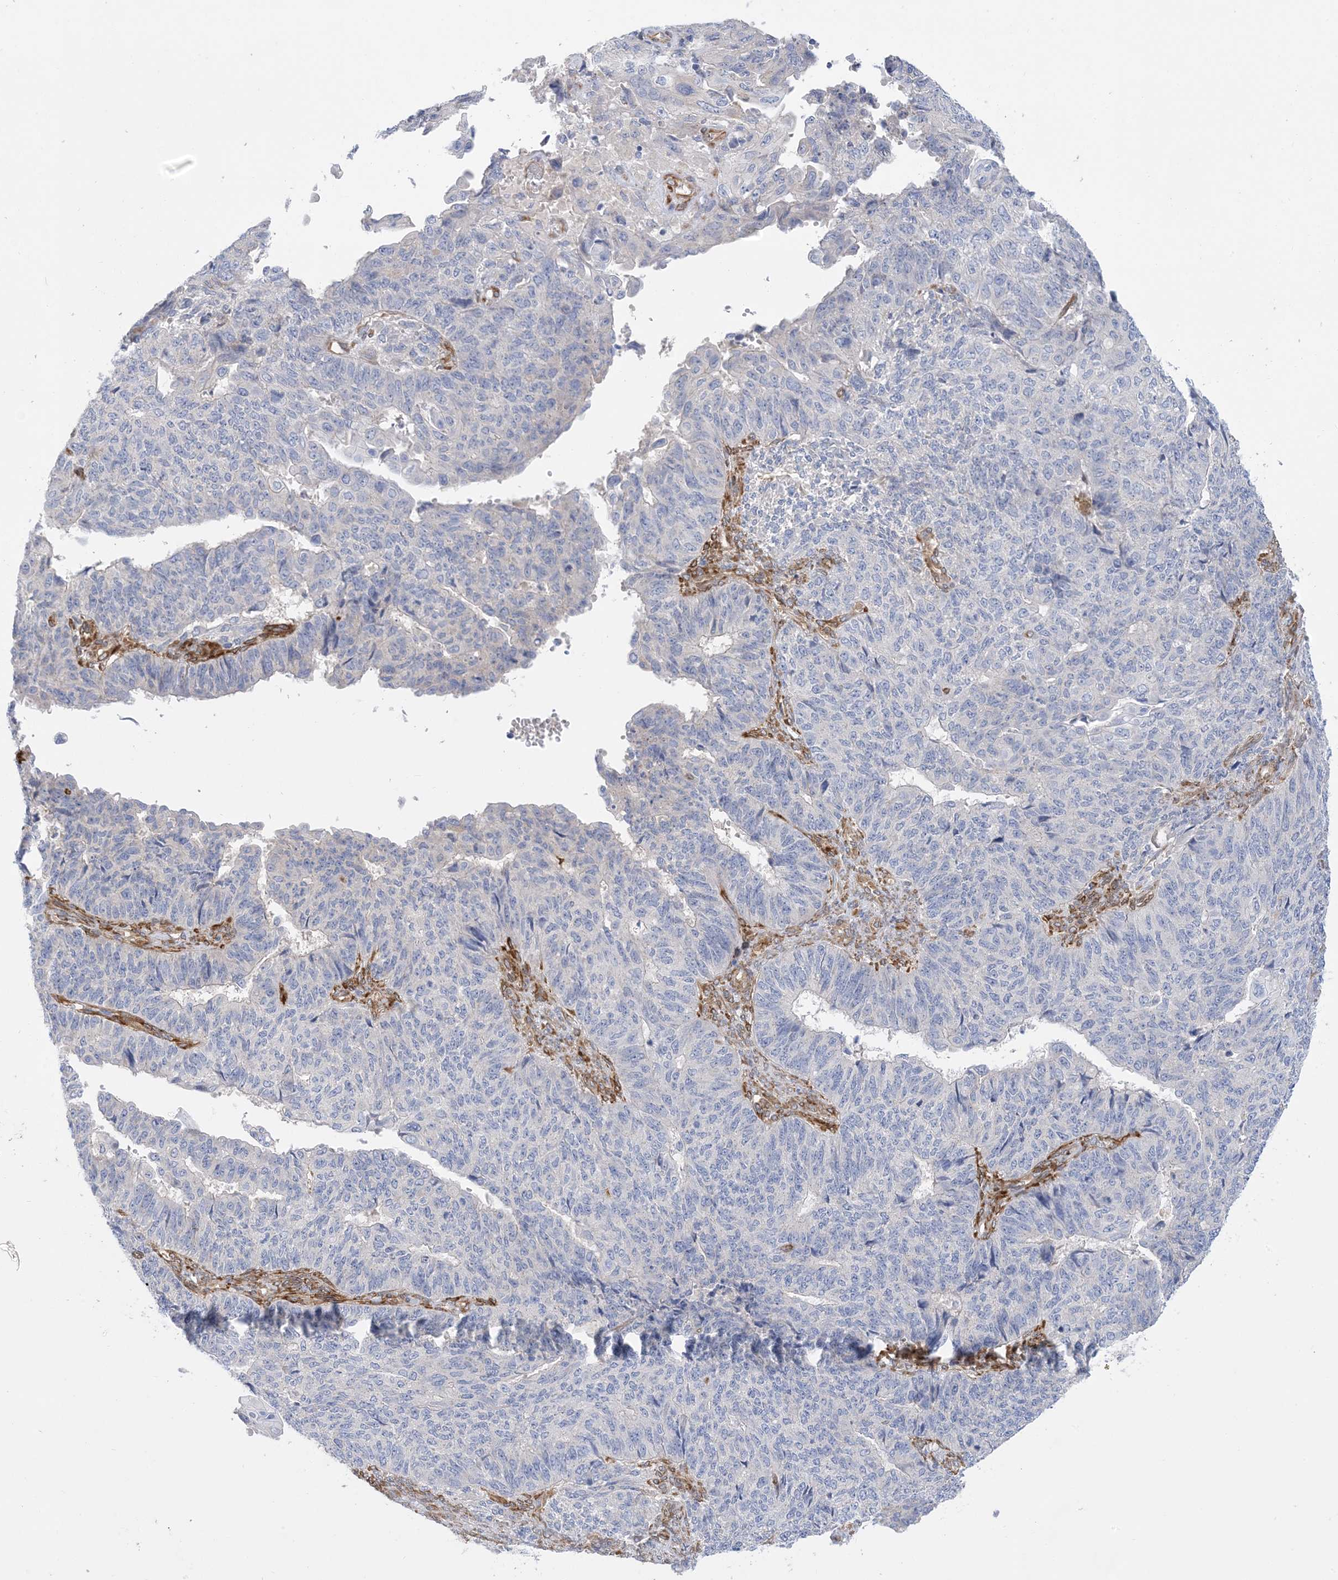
{"staining": {"intensity": "negative", "quantity": "none", "location": "none"}, "tissue": "endometrial cancer", "cell_type": "Tumor cells", "image_type": "cancer", "snomed": [{"axis": "morphology", "description": "Adenocarcinoma, NOS"}, {"axis": "topography", "description": "Endometrium"}], "caption": "Adenocarcinoma (endometrial) was stained to show a protein in brown. There is no significant expression in tumor cells. The staining is performed using DAB (3,3'-diaminobenzidine) brown chromogen with nuclei counter-stained in using hematoxylin.", "gene": "RBMS3", "patient": {"sex": "female", "age": 32}}